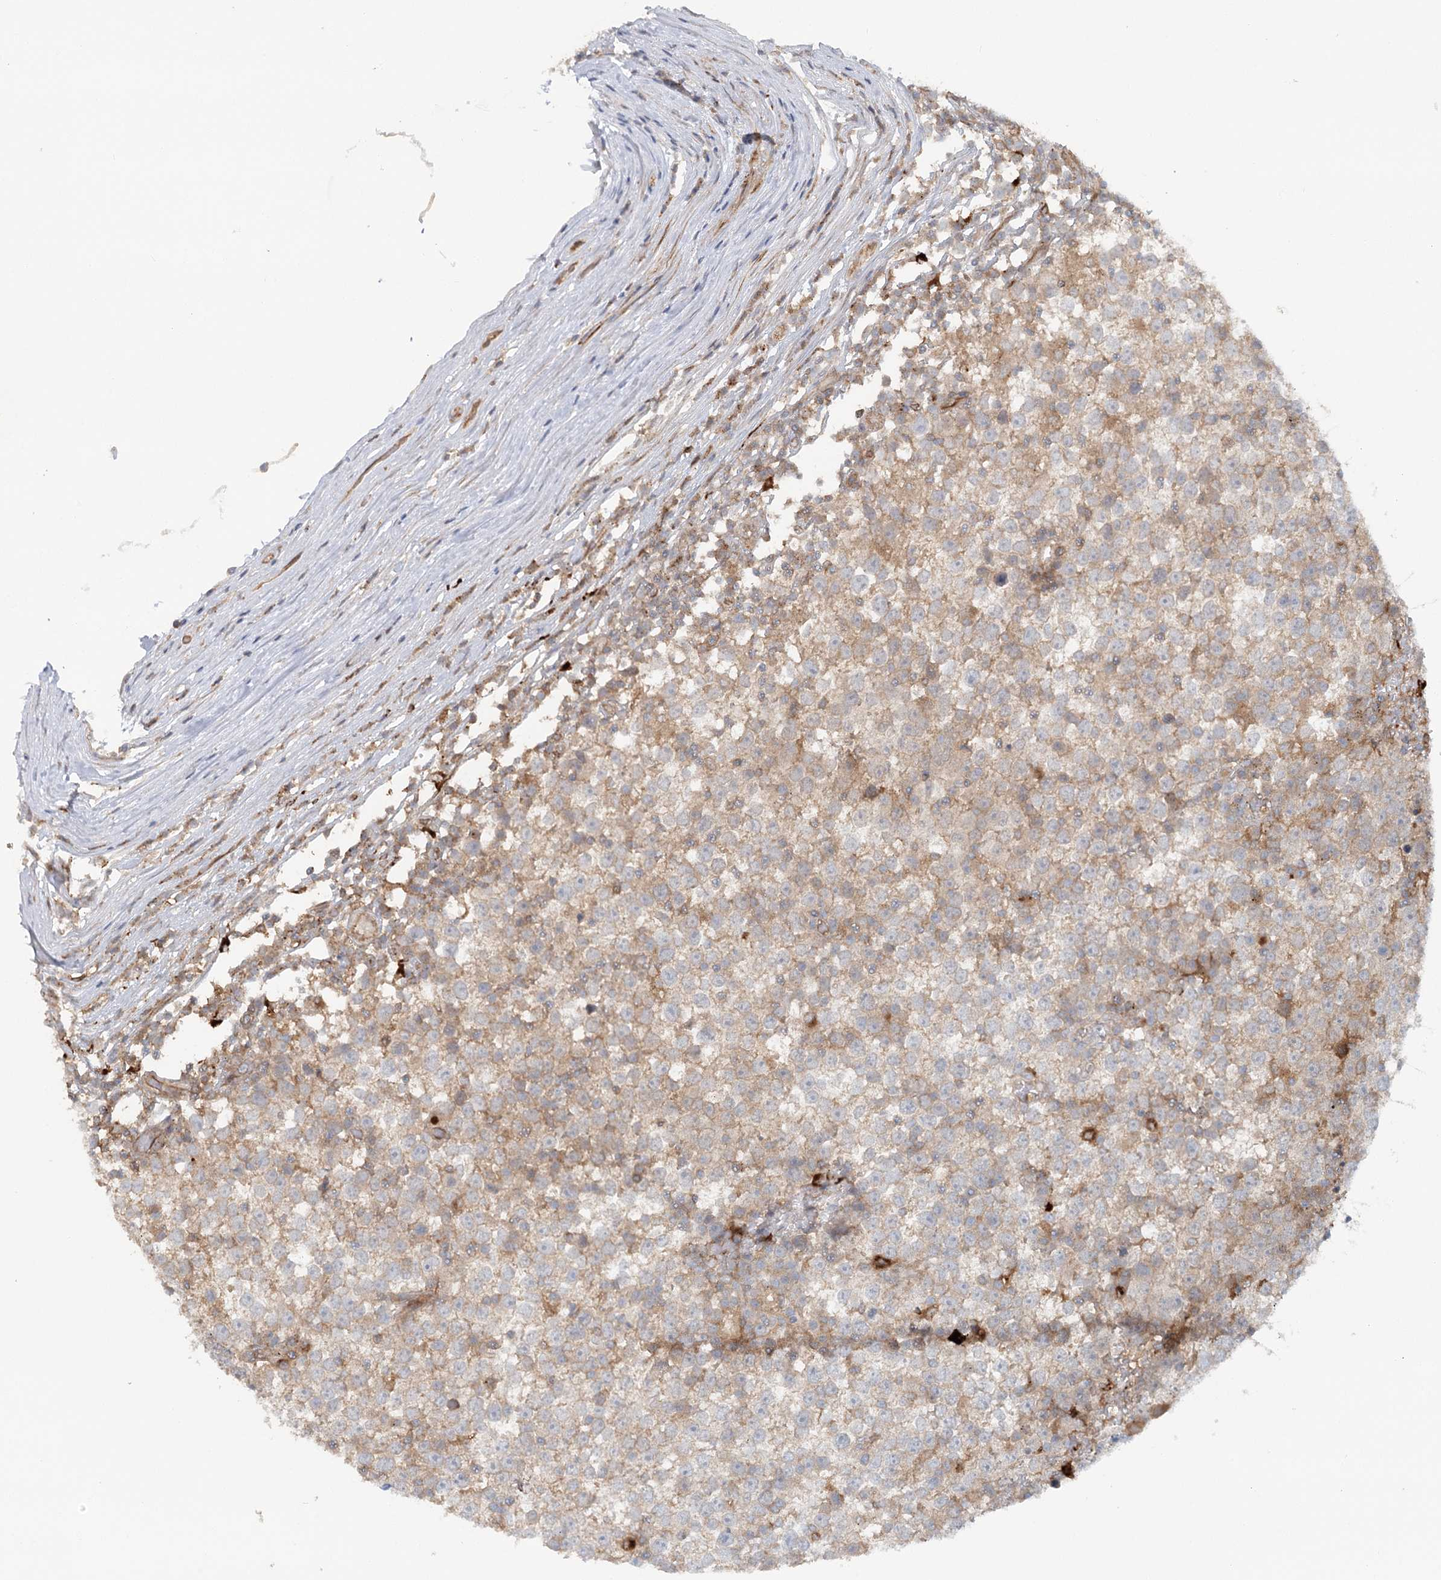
{"staining": {"intensity": "weak", "quantity": "25%-75%", "location": "cytoplasmic/membranous"}, "tissue": "testis cancer", "cell_type": "Tumor cells", "image_type": "cancer", "snomed": [{"axis": "morphology", "description": "Seminoma, NOS"}, {"axis": "topography", "description": "Testis"}], "caption": "Testis cancer (seminoma) stained for a protein (brown) demonstrates weak cytoplasmic/membranous positive staining in approximately 25%-75% of tumor cells.", "gene": "GBE1", "patient": {"sex": "male", "age": 65}}